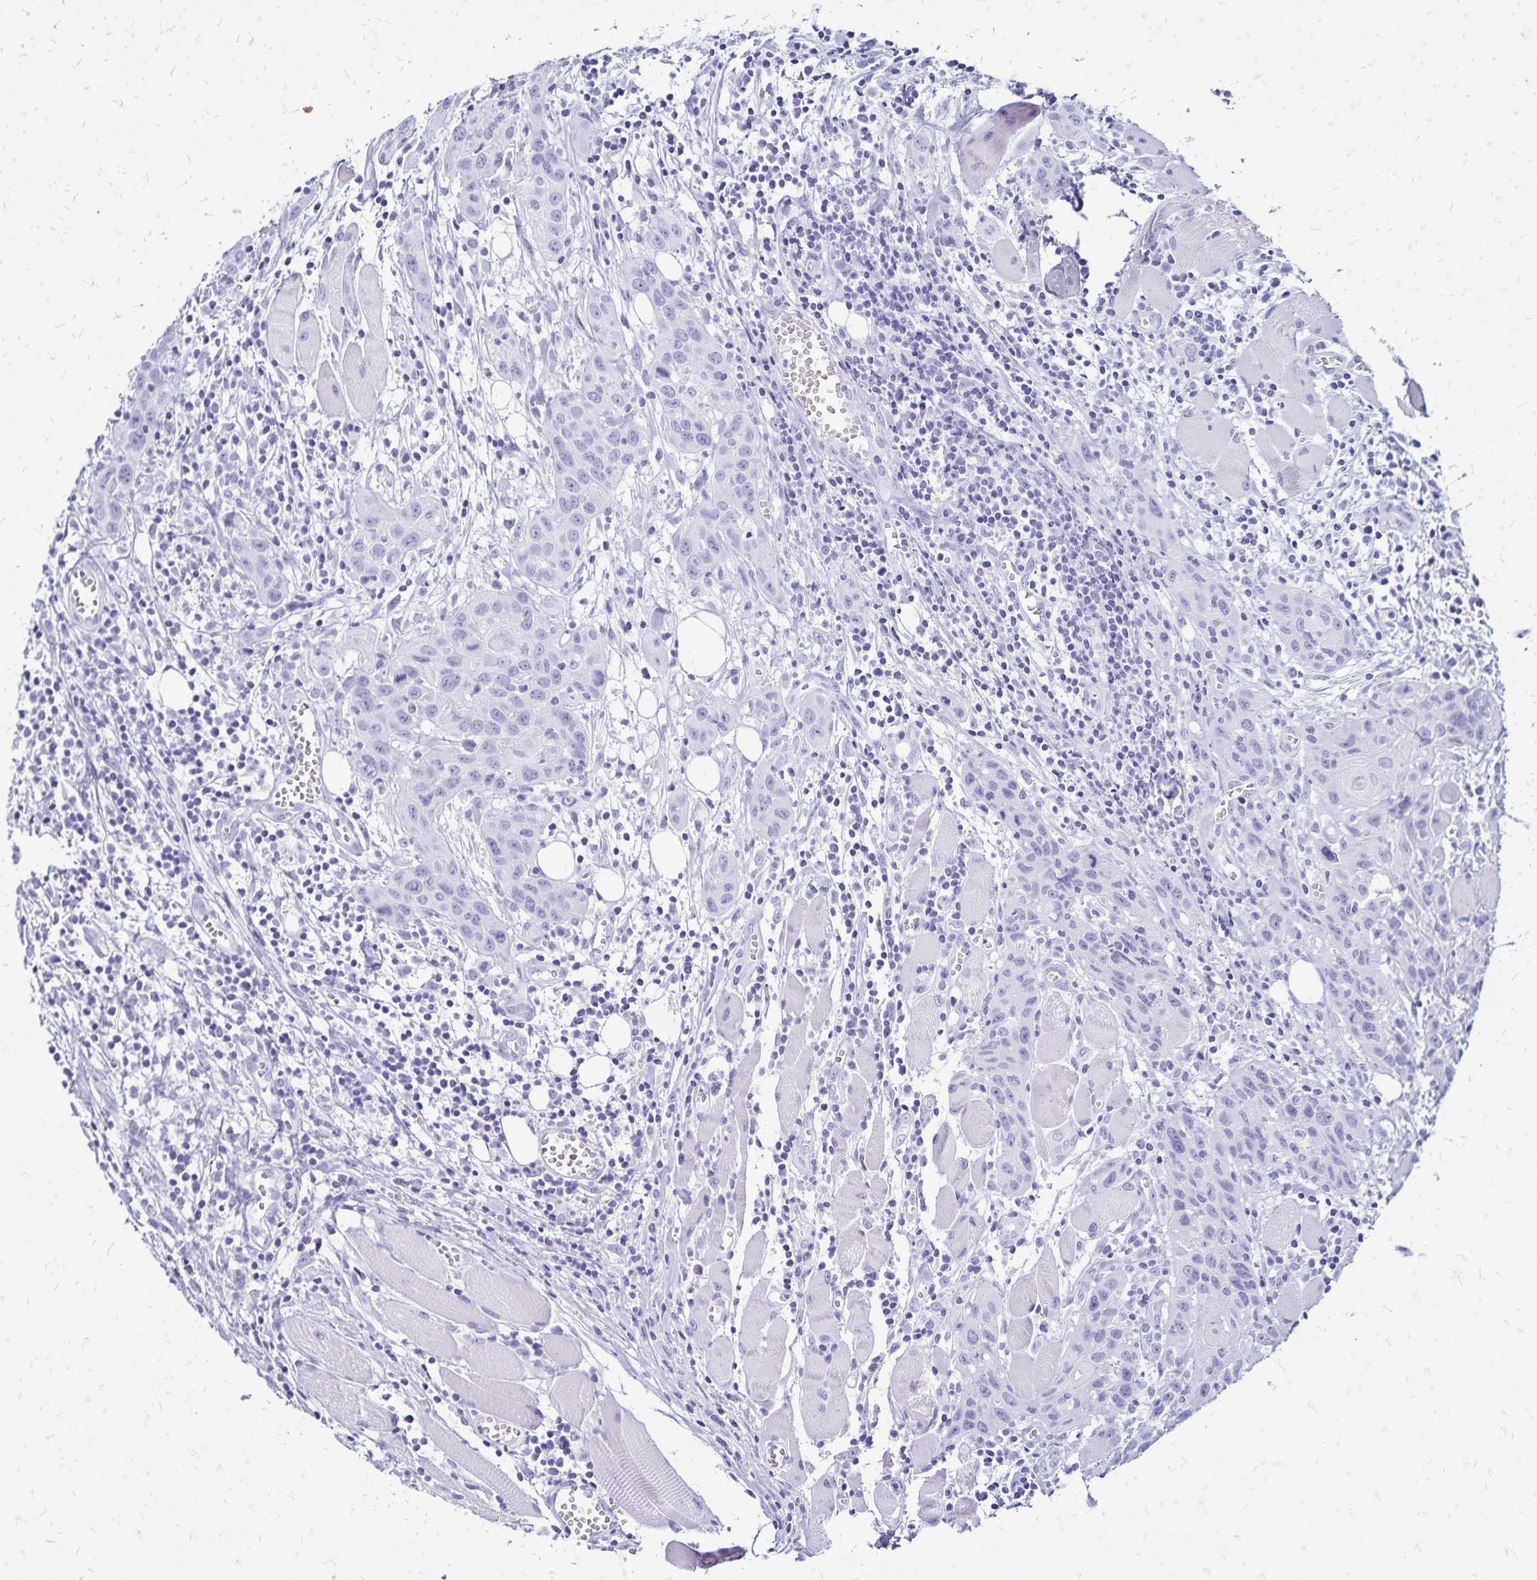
{"staining": {"intensity": "negative", "quantity": "none", "location": "none"}, "tissue": "head and neck cancer", "cell_type": "Tumor cells", "image_type": "cancer", "snomed": [{"axis": "morphology", "description": "Squamous cell carcinoma, NOS"}, {"axis": "topography", "description": "Oral tissue"}, {"axis": "topography", "description": "Head-Neck"}], "caption": "Micrograph shows no protein positivity in tumor cells of head and neck cancer tissue.", "gene": "LIN28B", "patient": {"sex": "male", "age": 58}}